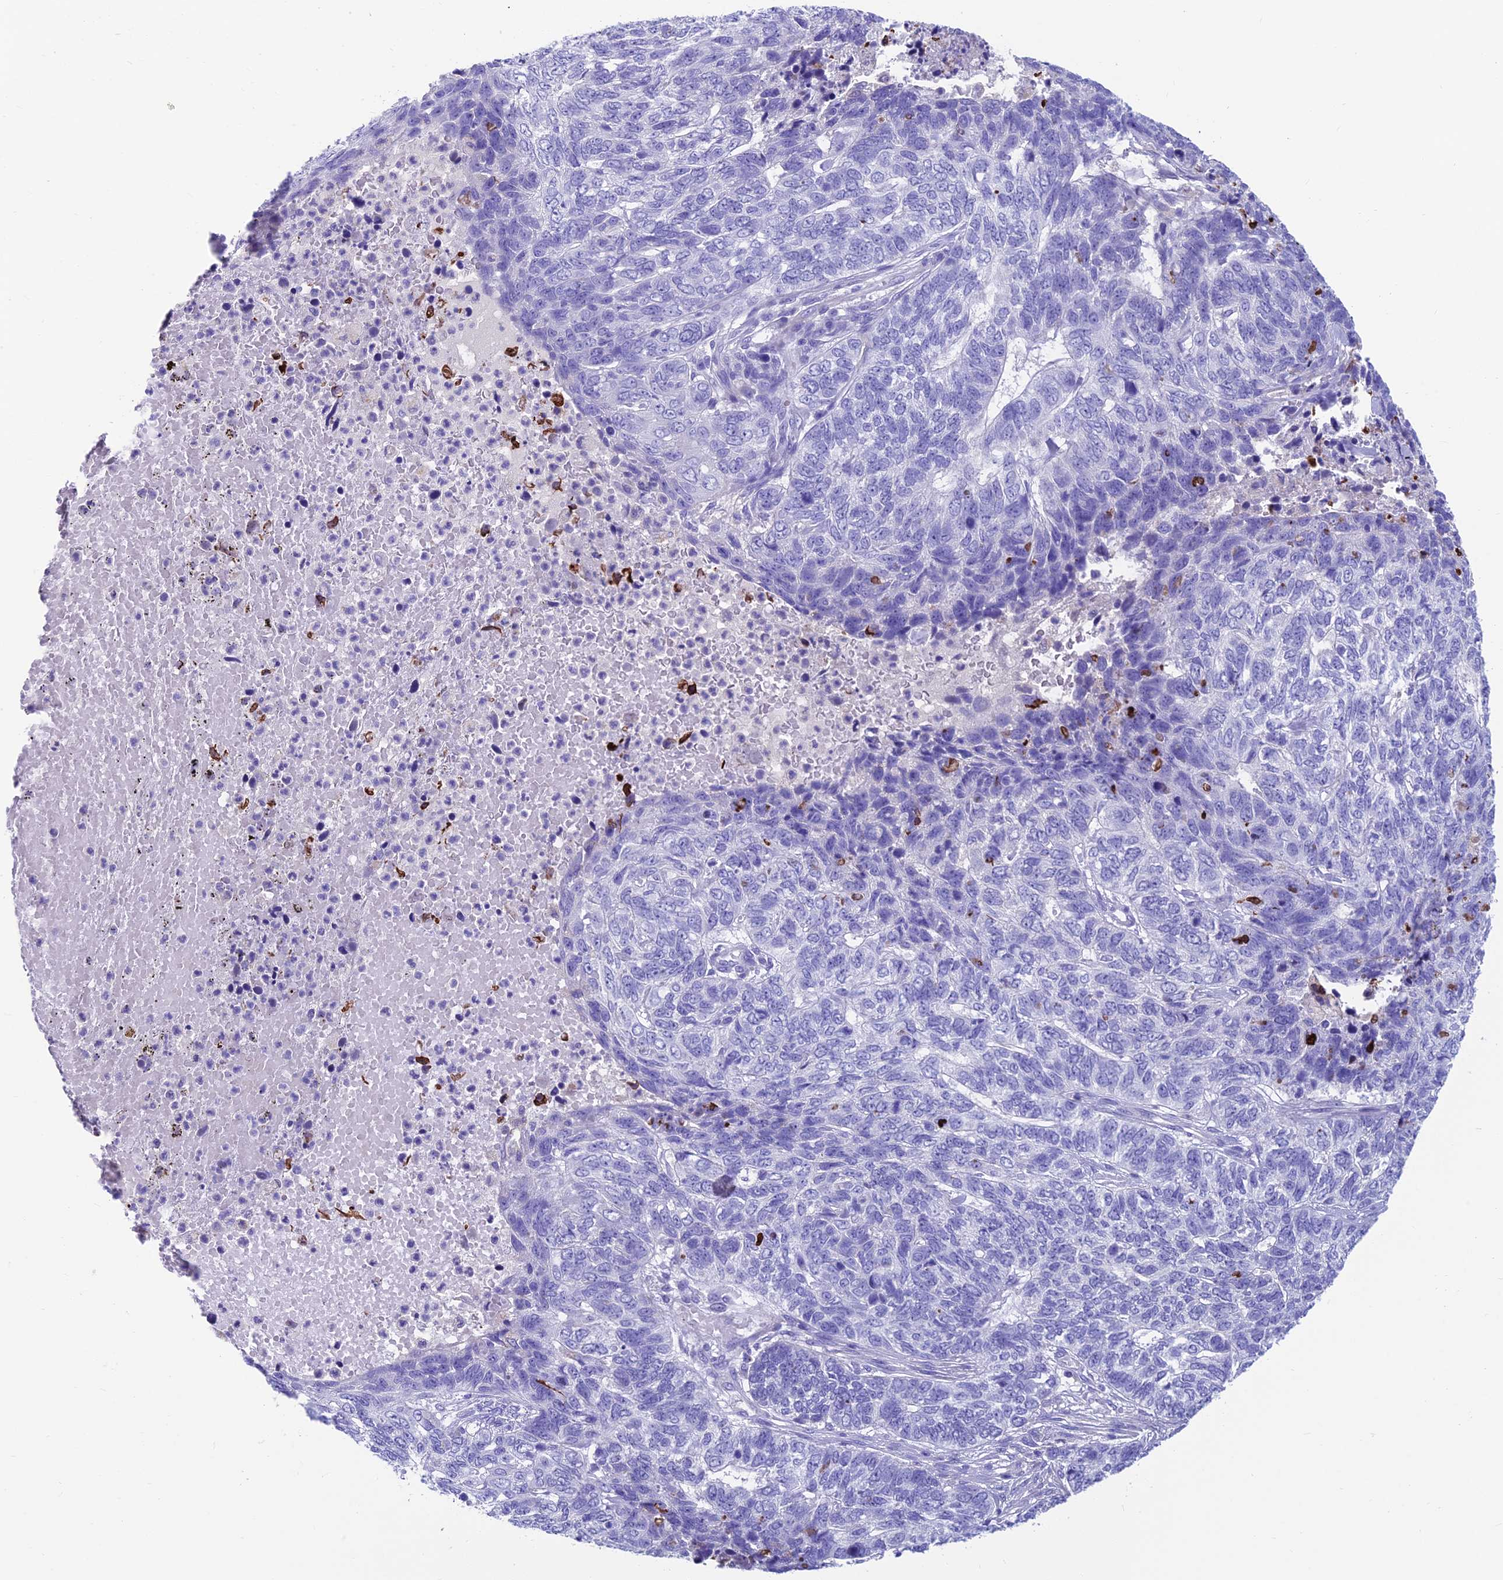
{"staining": {"intensity": "negative", "quantity": "none", "location": "none"}, "tissue": "skin cancer", "cell_type": "Tumor cells", "image_type": "cancer", "snomed": [{"axis": "morphology", "description": "Basal cell carcinoma"}, {"axis": "topography", "description": "Skin"}], "caption": "This is a micrograph of IHC staining of basal cell carcinoma (skin), which shows no expression in tumor cells. (Immunohistochemistry, brightfield microscopy, high magnification).", "gene": "GNG11", "patient": {"sex": "female", "age": 65}}